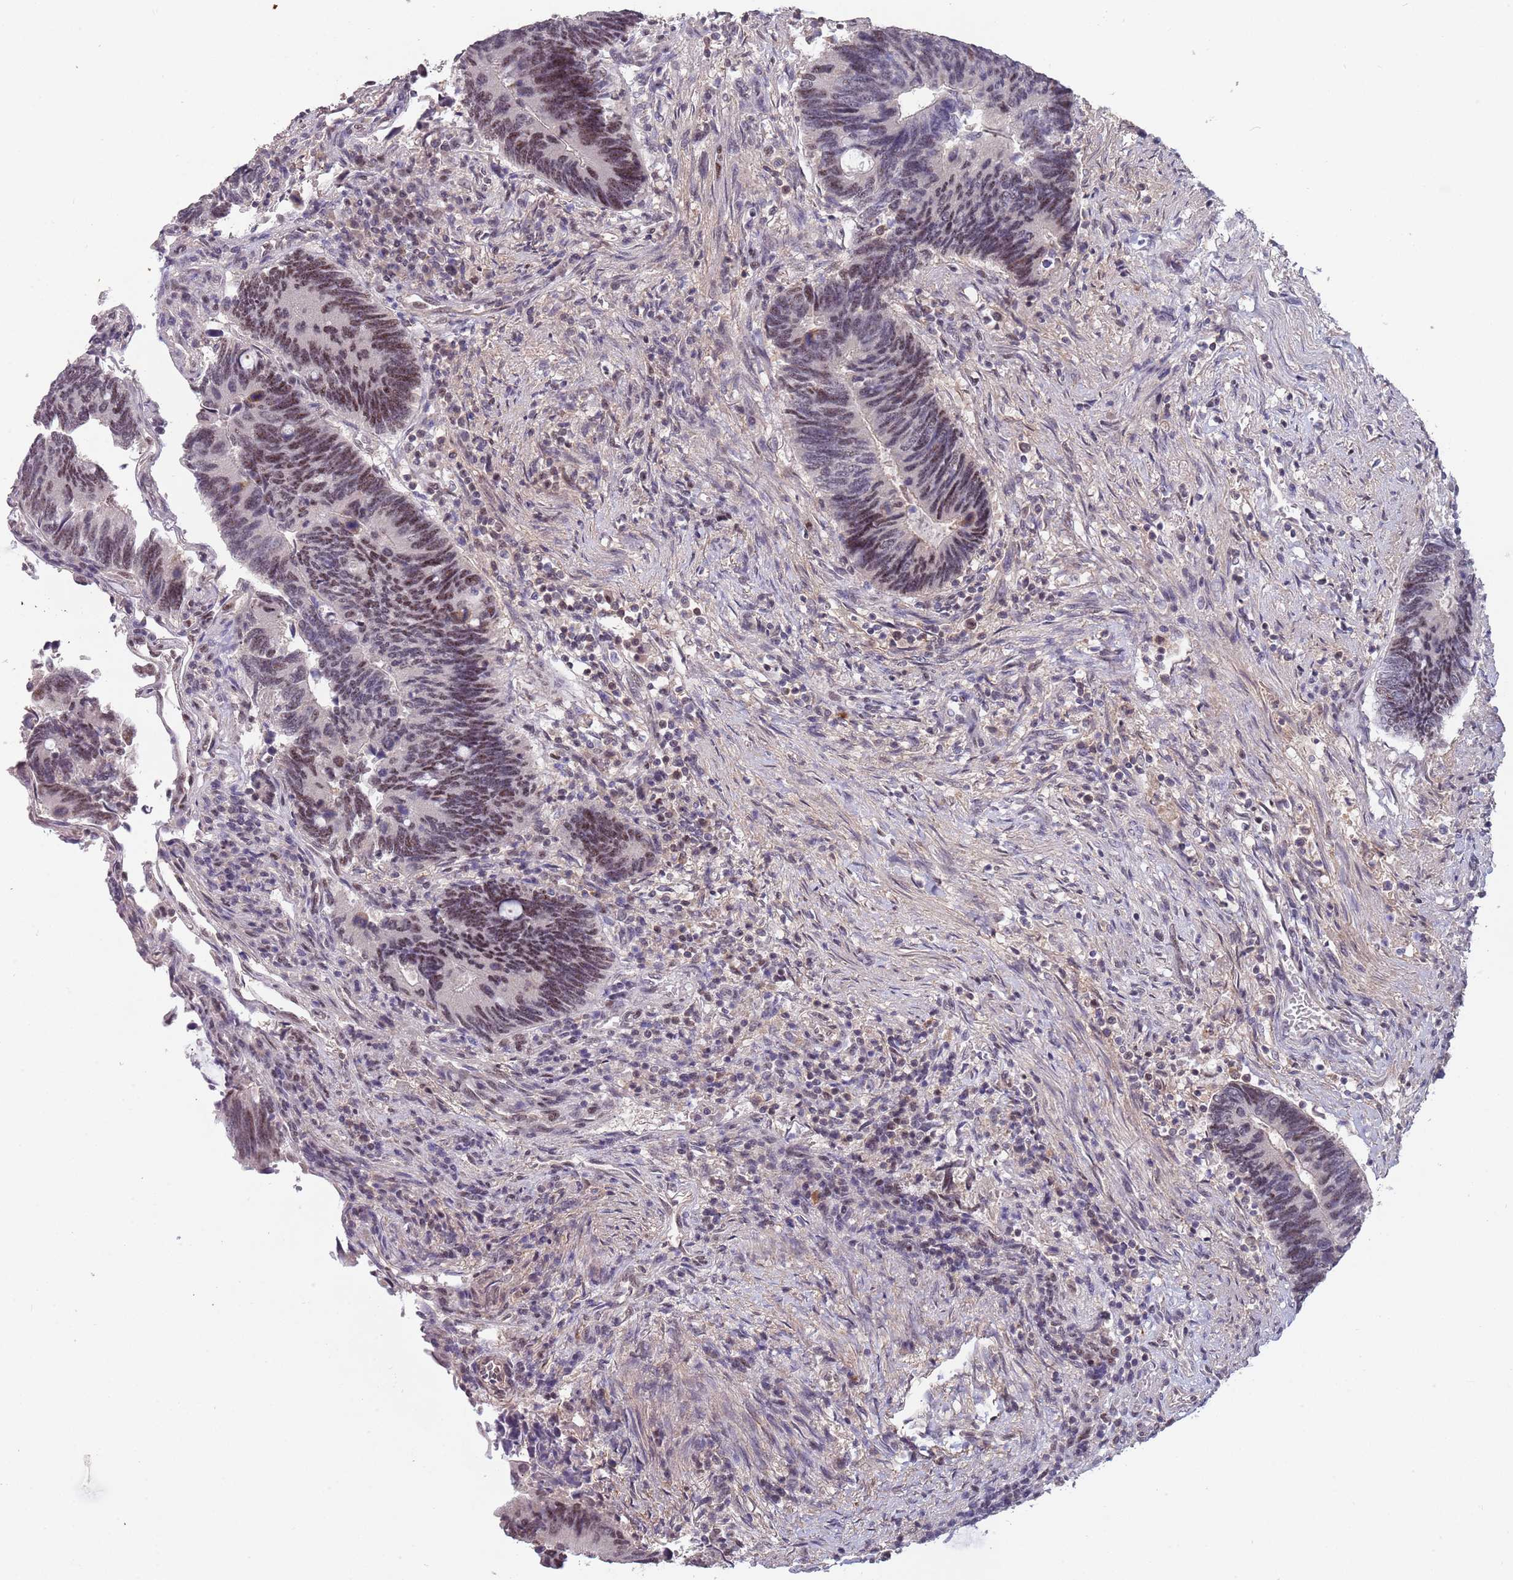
{"staining": {"intensity": "moderate", "quantity": "25%-75%", "location": "nuclear"}, "tissue": "colorectal cancer", "cell_type": "Tumor cells", "image_type": "cancer", "snomed": [{"axis": "morphology", "description": "Adenocarcinoma, NOS"}, {"axis": "topography", "description": "Colon"}], "caption": "Colorectal cancer (adenocarcinoma) stained with a brown dye reveals moderate nuclear positive positivity in about 25%-75% of tumor cells.", "gene": "CIZ1", "patient": {"sex": "male", "age": 87}}